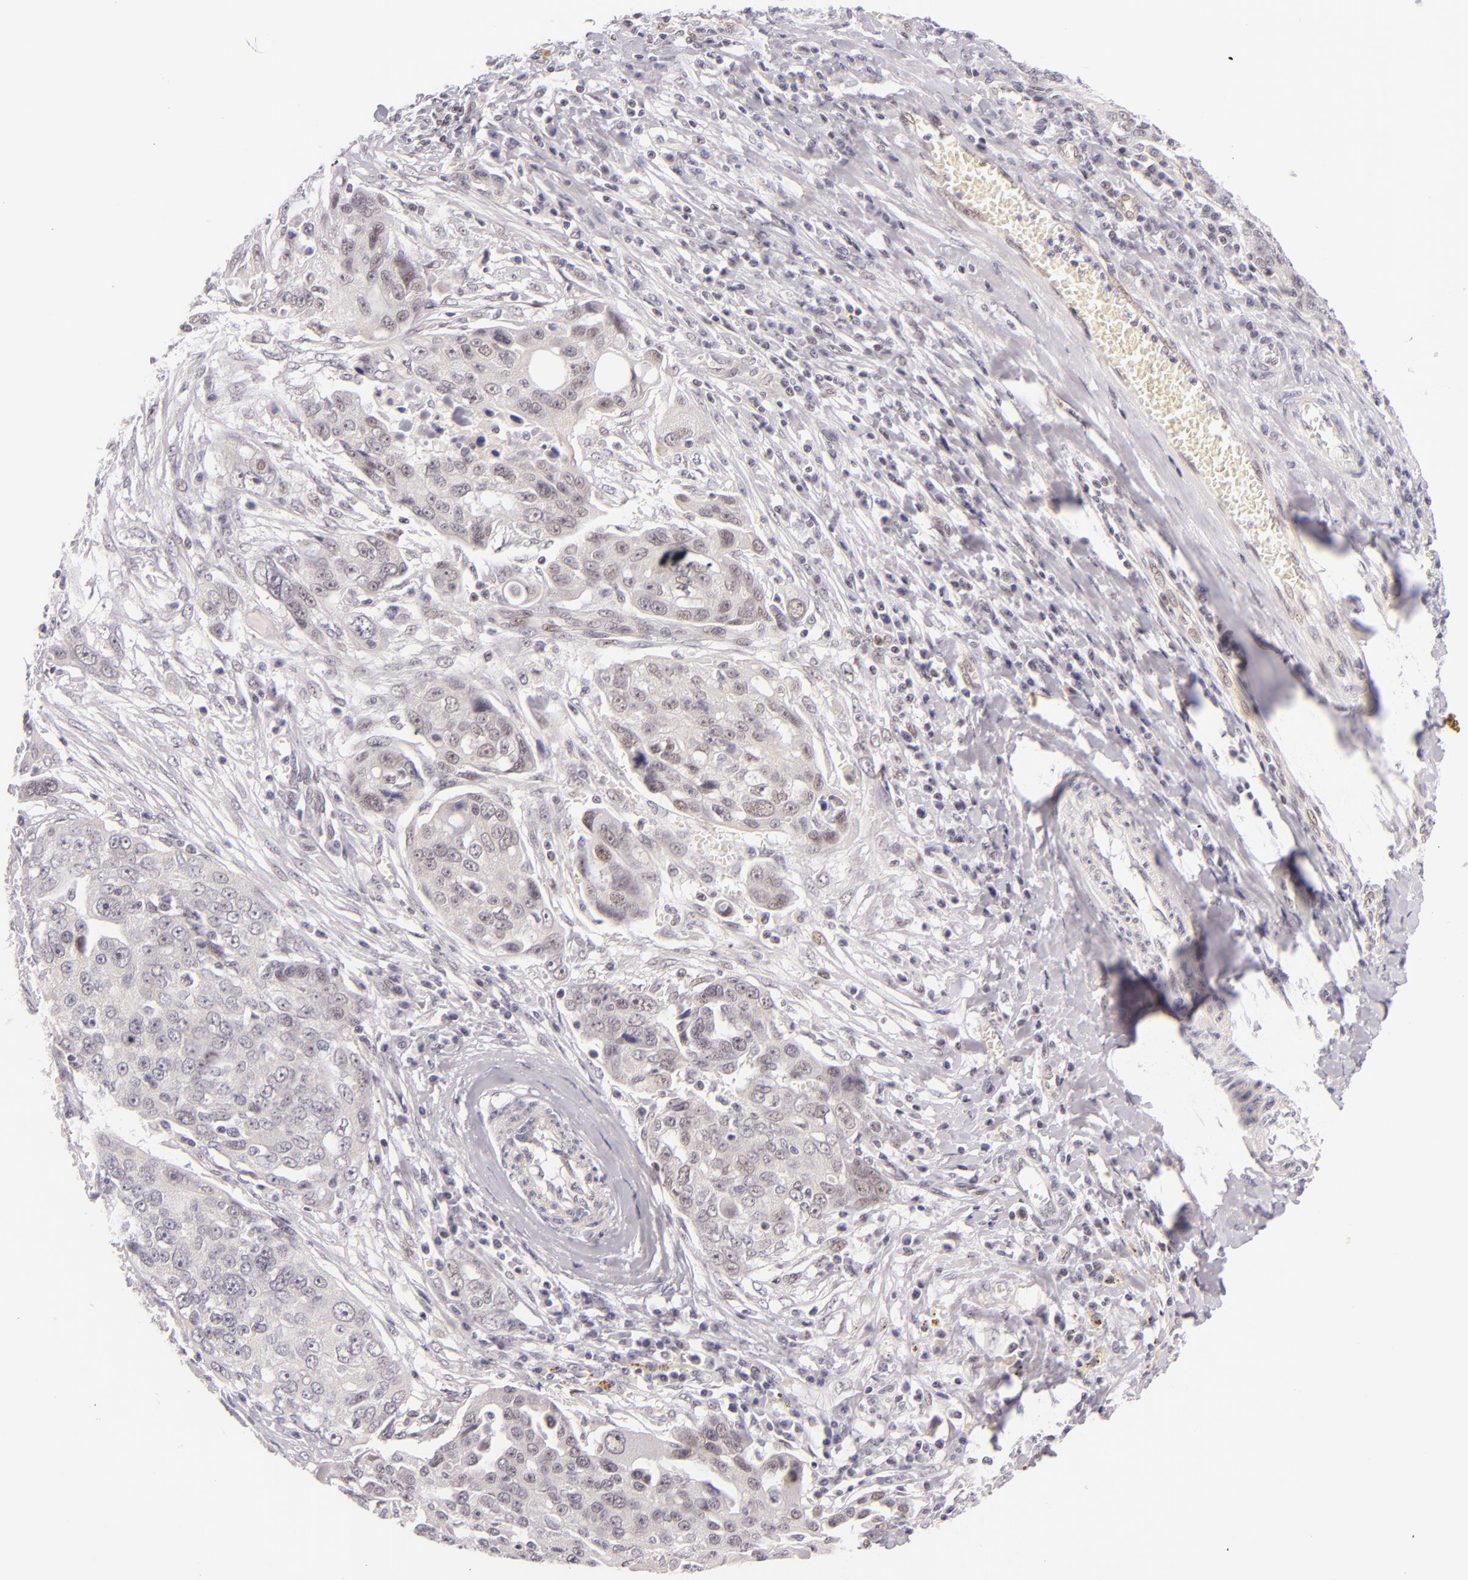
{"staining": {"intensity": "negative", "quantity": "none", "location": "none"}, "tissue": "ovarian cancer", "cell_type": "Tumor cells", "image_type": "cancer", "snomed": [{"axis": "morphology", "description": "Carcinoma, endometroid"}, {"axis": "topography", "description": "Ovary"}], "caption": "This is an immunohistochemistry histopathology image of human ovarian cancer (endometroid carcinoma). There is no staining in tumor cells.", "gene": "BCL3", "patient": {"sex": "female", "age": 75}}